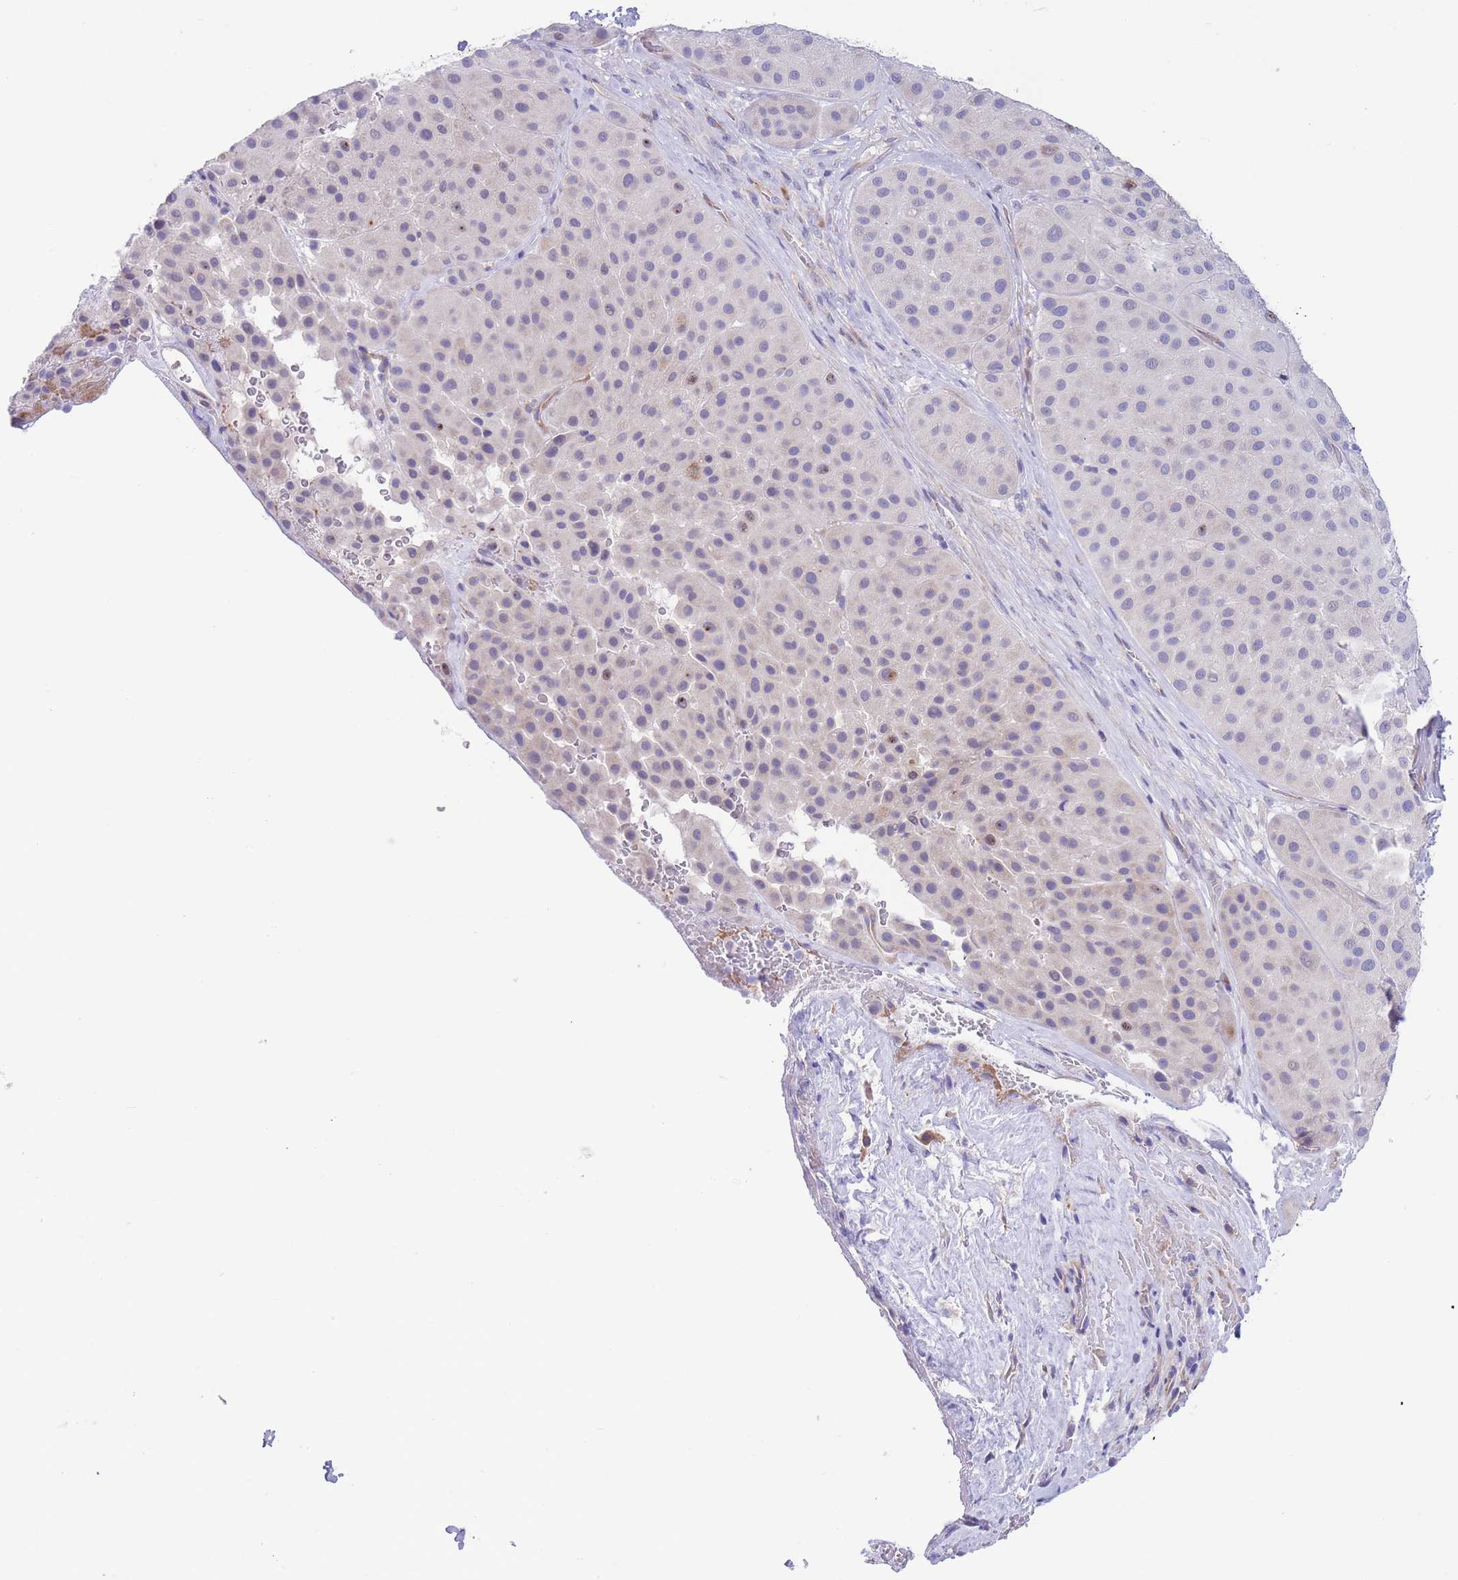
{"staining": {"intensity": "negative", "quantity": "none", "location": "none"}, "tissue": "melanoma", "cell_type": "Tumor cells", "image_type": "cancer", "snomed": [{"axis": "morphology", "description": "Malignant melanoma, Metastatic site"}, {"axis": "topography", "description": "Smooth muscle"}], "caption": "Tumor cells show no significant protein staining in melanoma. (Stains: DAB immunohistochemistry (IHC) with hematoxylin counter stain, Microscopy: brightfield microscopy at high magnification).", "gene": "DET1", "patient": {"sex": "male", "age": 41}}